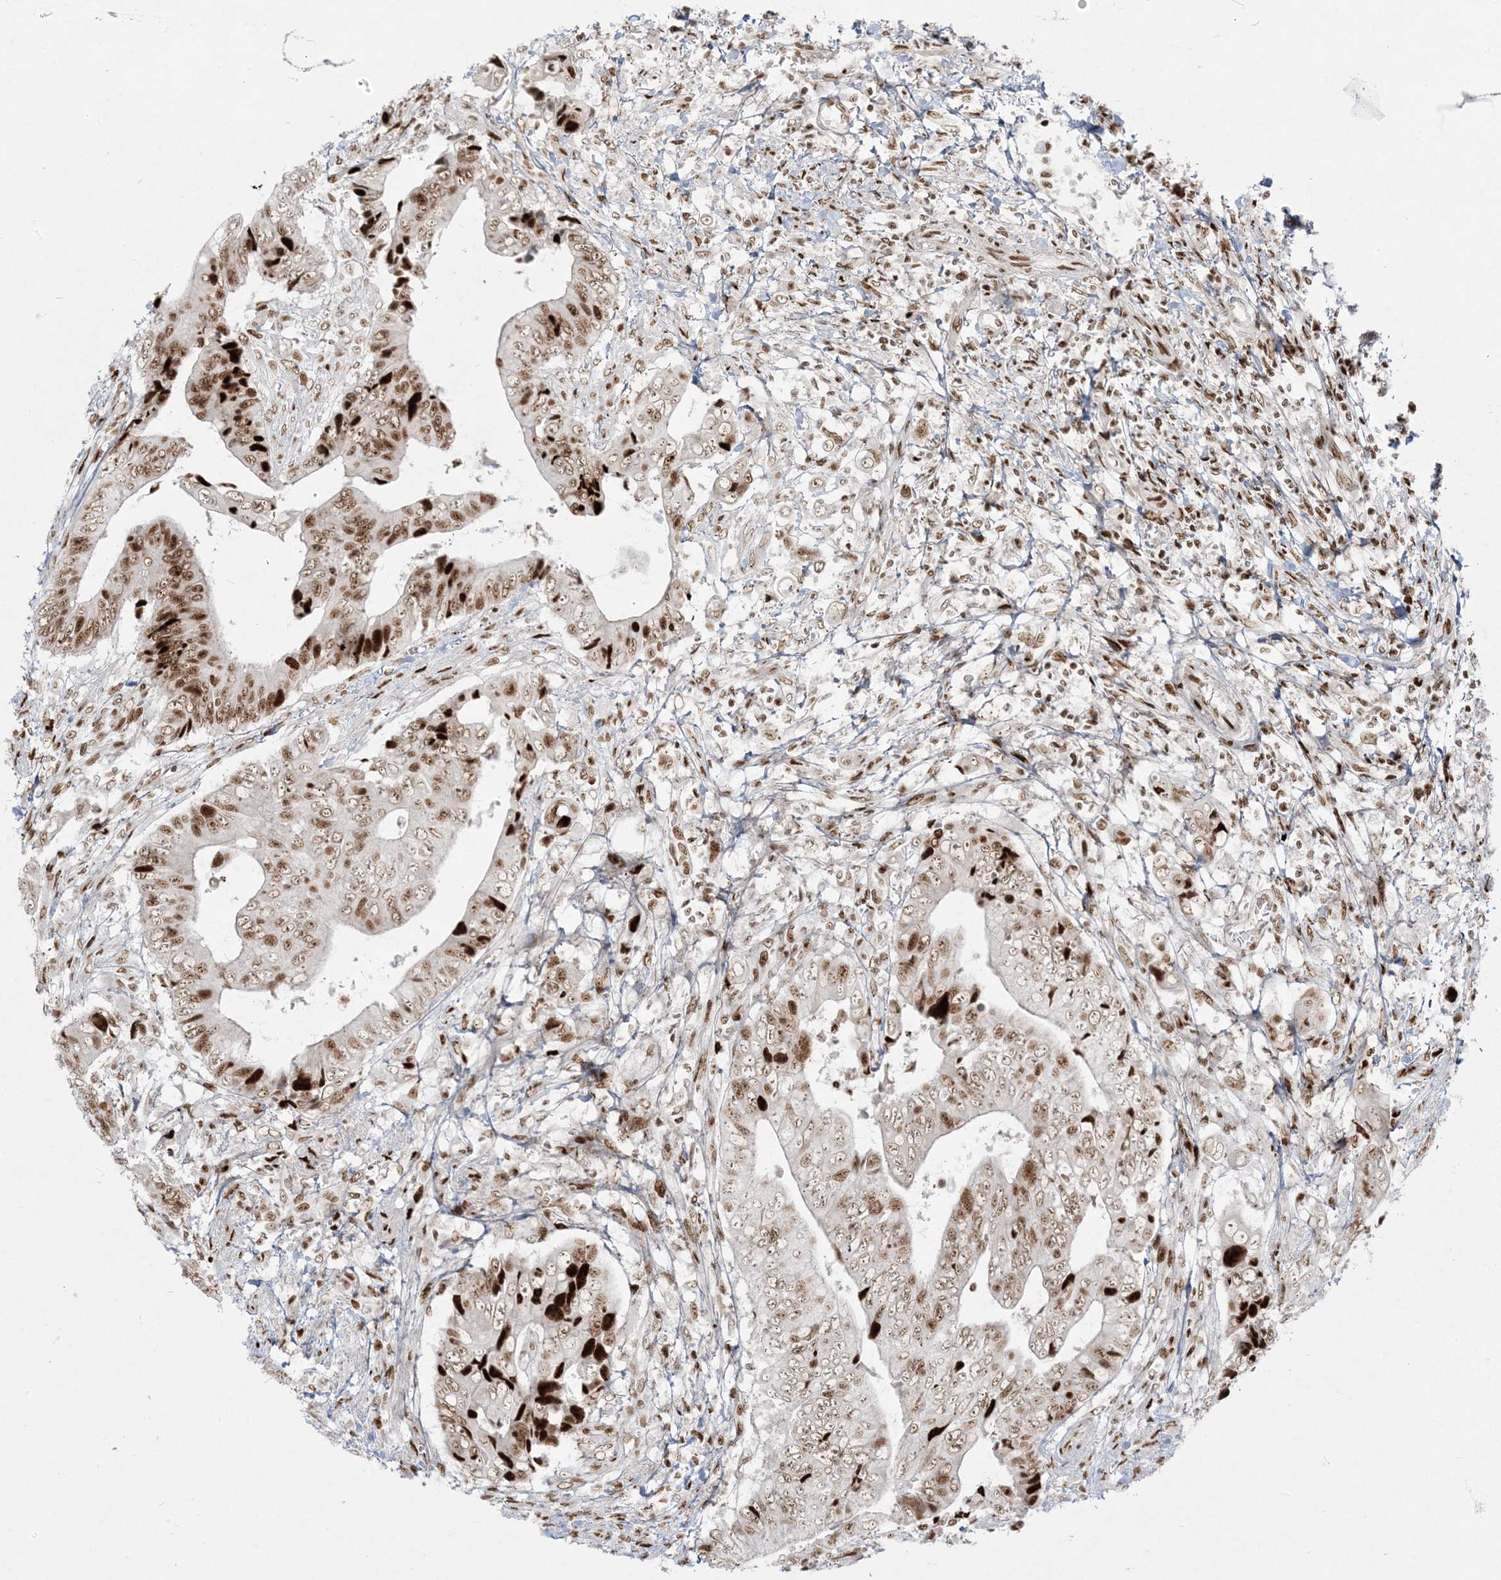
{"staining": {"intensity": "strong", "quantity": ">75%", "location": "nuclear"}, "tissue": "colorectal cancer", "cell_type": "Tumor cells", "image_type": "cancer", "snomed": [{"axis": "morphology", "description": "Adenocarcinoma, NOS"}, {"axis": "topography", "description": "Rectum"}], "caption": "Brown immunohistochemical staining in colorectal cancer (adenocarcinoma) shows strong nuclear expression in about >75% of tumor cells. (DAB (3,3'-diaminobenzidine) = brown stain, brightfield microscopy at high magnification).", "gene": "RBM10", "patient": {"sex": "male", "age": 84}}